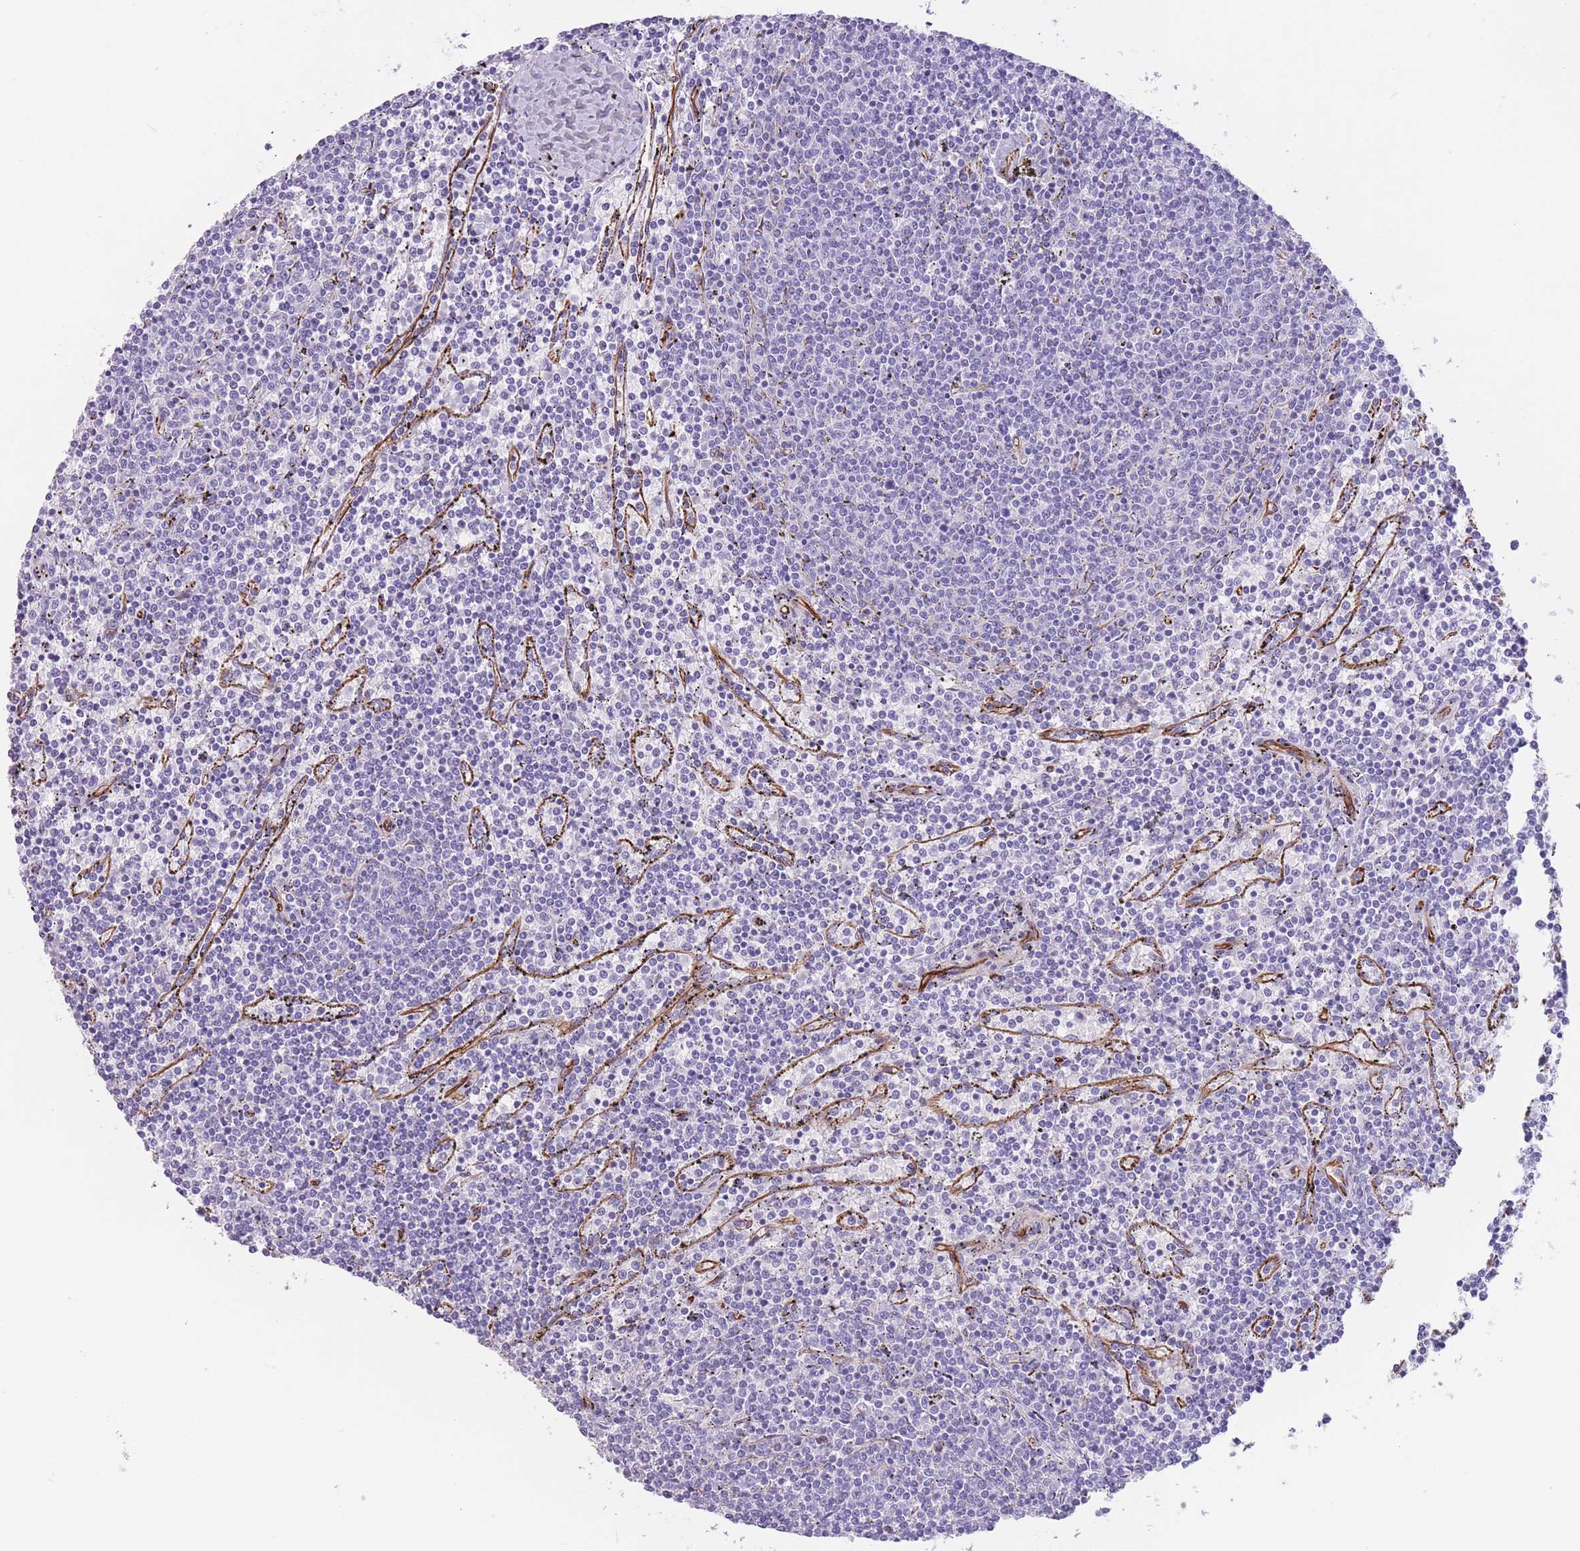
{"staining": {"intensity": "negative", "quantity": "none", "location": "none"}, "tissue": "lymphoma", "cell_type": "Tumor cells", "image_type": "cancer", "snomed": [{"axis": "morphology", "description": "Malignant lymphoma, non-Hodgkin's type, Low grade"}, {"axis": "topography", "description": "Spleen"}], "caption": "A histopathology image of lymphoma stained for a protein displays no brown staining in tumor cells.", "gene": "PTCD1", "patient": {"sex": "female", "age": 50}}